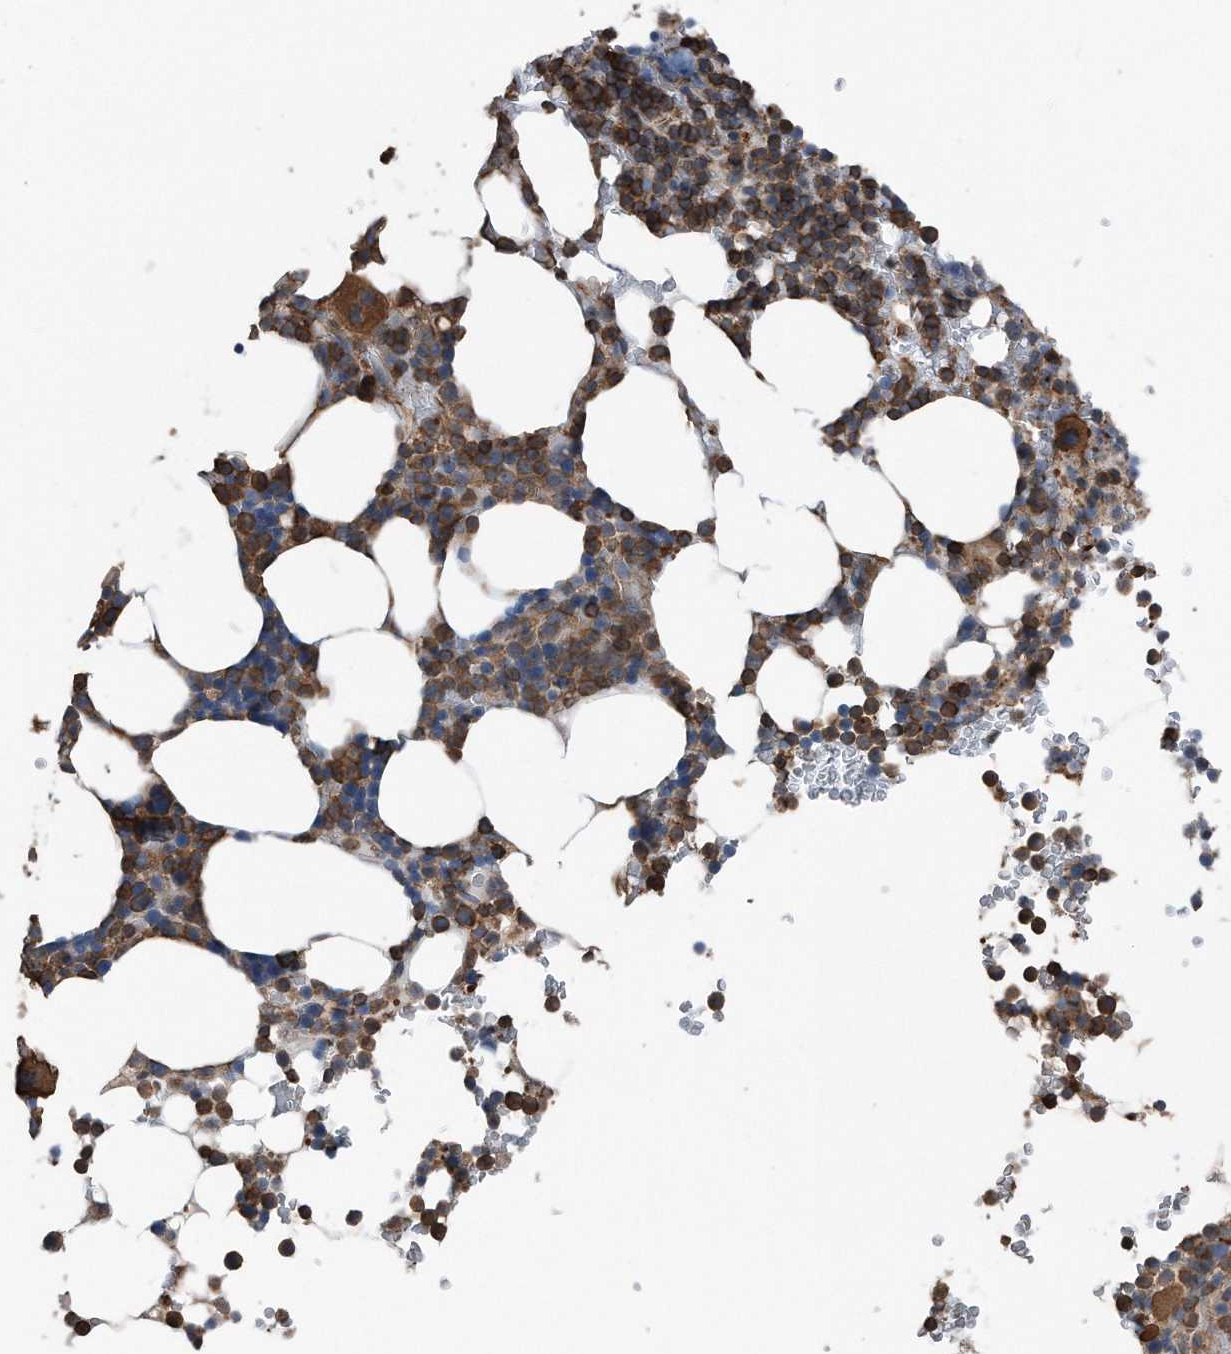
{"staining": {"intensity": "moderate", "quantity": ">75%", "location": "cytoplasmic/membranous"}, "tissue": "bone marrow", "cell_type": "Hematopoietic cells", "image_type": "normal", "snomed": [{"axis": "morphology", "description": "Normal tissue, NOS"}, {"axis": "topography", "description": "Bone marrow"}], "caption": "Immunohistochemistry histopathology image of unremarkable bone marrow stained for a protein (brown), which exhibits medium levels of moderate cytoplasmic/membranous staining in approximately >75% of hematopoietic cells.", "gene": "RSPO3", "patient": {"sex": "male", "age": 58}}